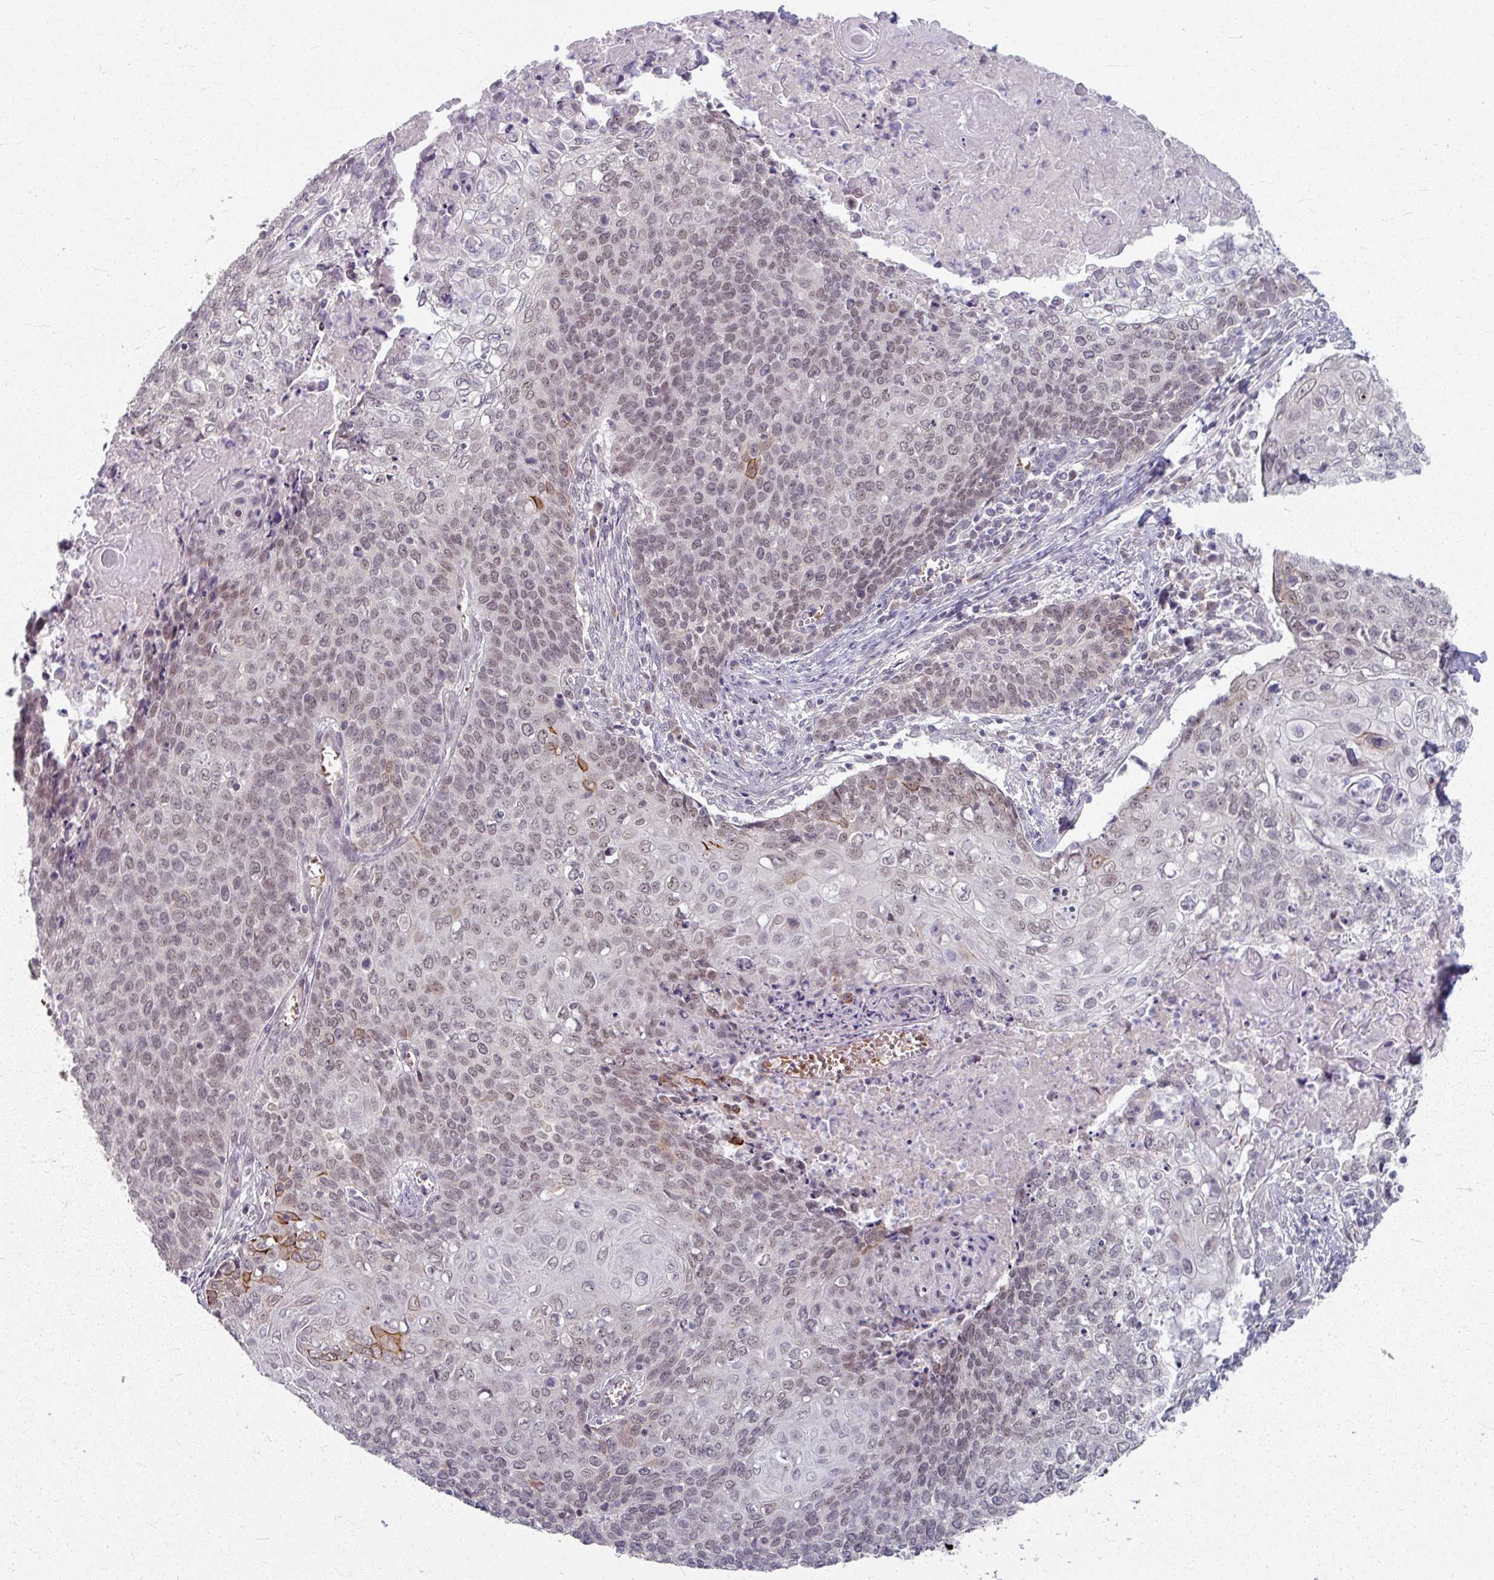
{"staining": {"intensity": "weak", "quantity": ">75%", "location": "nuclear"}, "tissue": "cervical cancer", "cell_type": "Tumor cells", "image_type": "cancer", "snomed": [{"axis": "morphology", "description": "Squamous cell carcinoma, NOS"}, {"axis": "topography", "description": "Cervix"}], "caption": "Immunohistochemistry (IHC) image of human cervical cancer (squamous cell carcinoma) stained for a protein (brown), which shows low levels of weak nuclear expression in about >75% of tumor cells.", "gene": "KMT5C", "patient": {"sex": "female", "age": 39}}